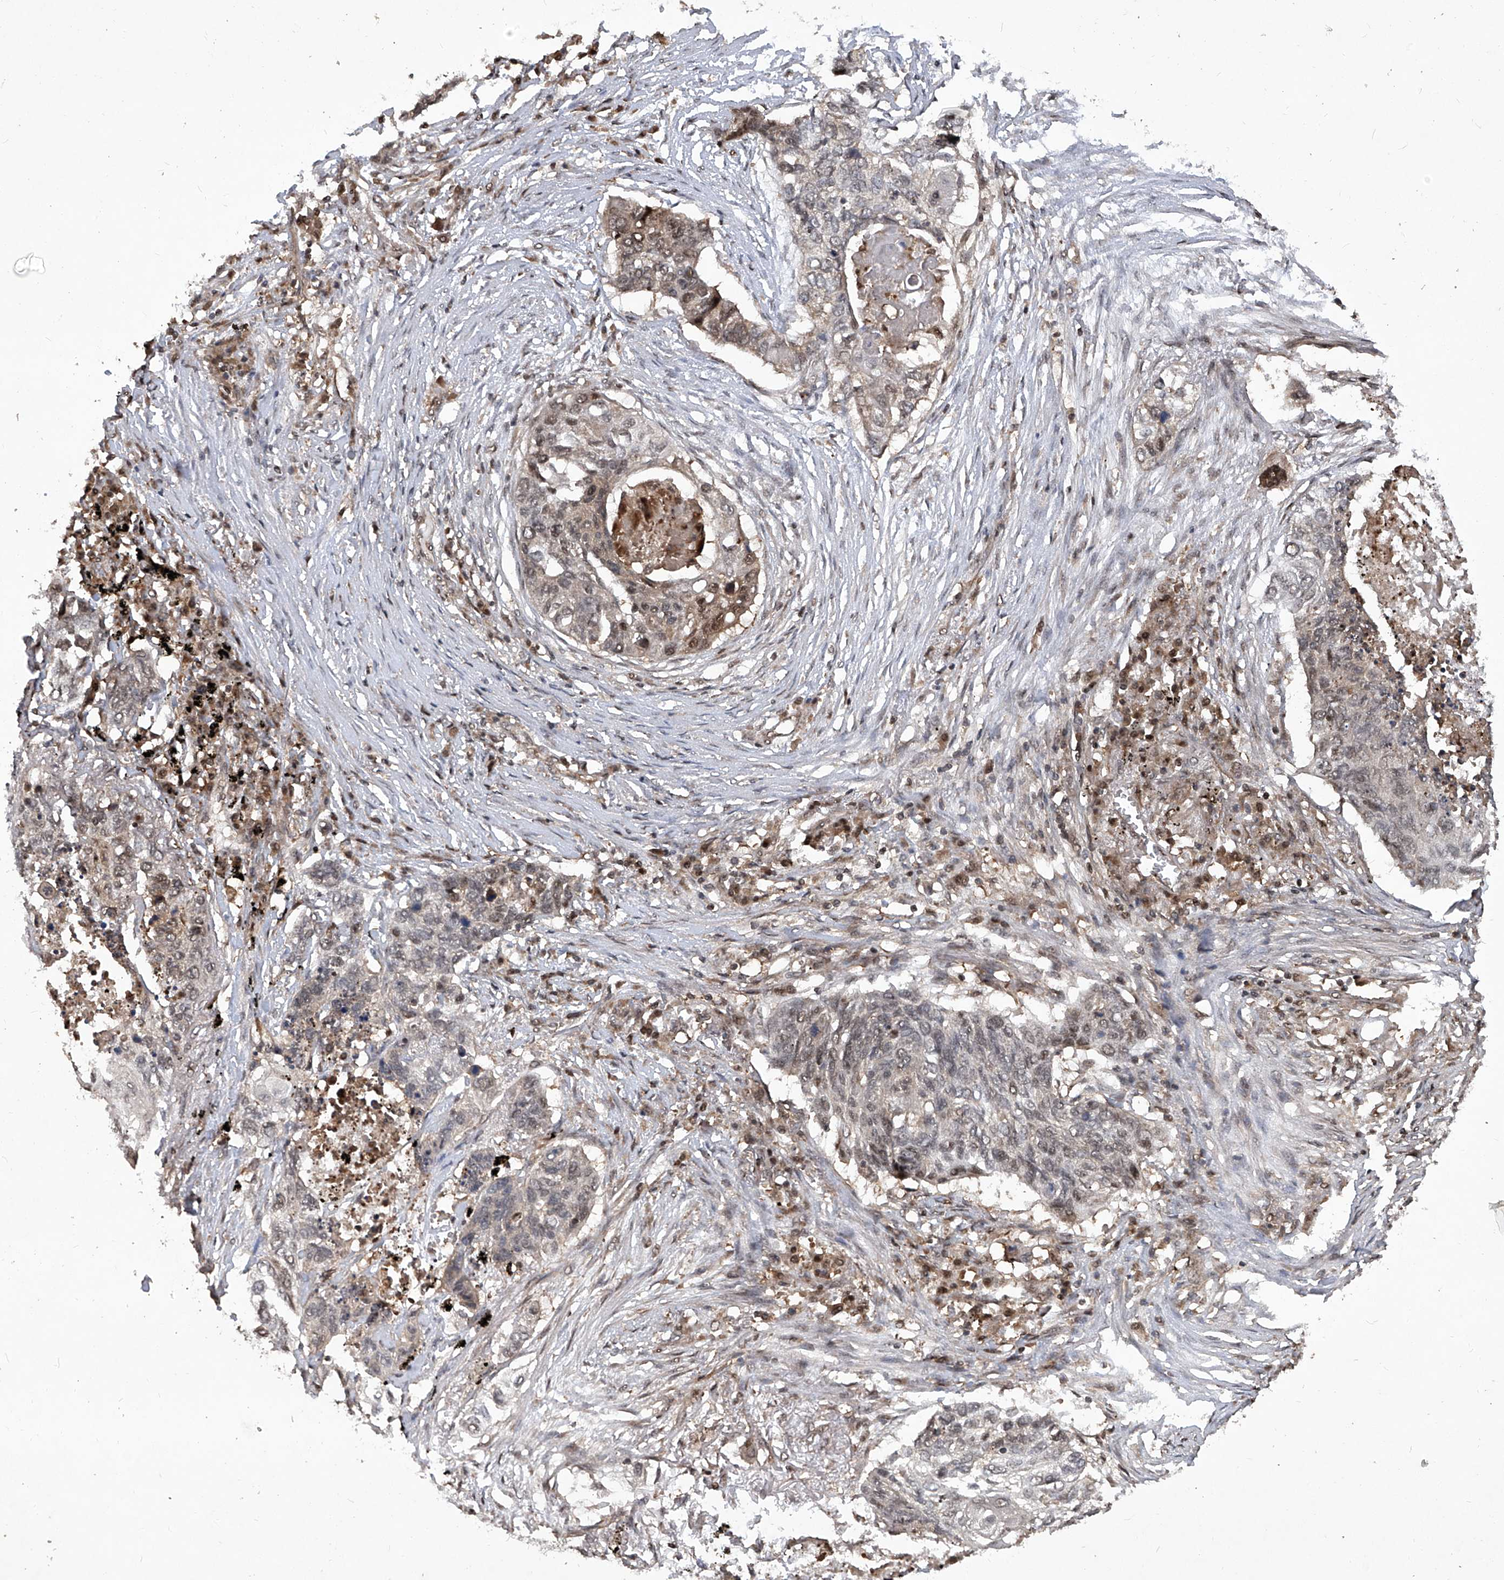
{"staining": {"intensity": "moderate", "quantity": "<25%", "location": "nuclear"}, "tissue": "lung cancer", "cell_type": "Tumor cells", "image_type": "cancer", "snomed": [{"axis": "morphology", "description": "Squamous cell carcinoma, NOS"}, {"axis": "topography", "description": "Lung"}], "caption": "Immunohistochemical staining of human lung squamous cell carcinoma shows low levels of moderate nuclear protein positivity in about <25% of tumor cells. (Brightfield microscopy of DAB IHC at high magnification).", "gene": "PSMB1", "patient": {"sex": "female", "age": 63}}